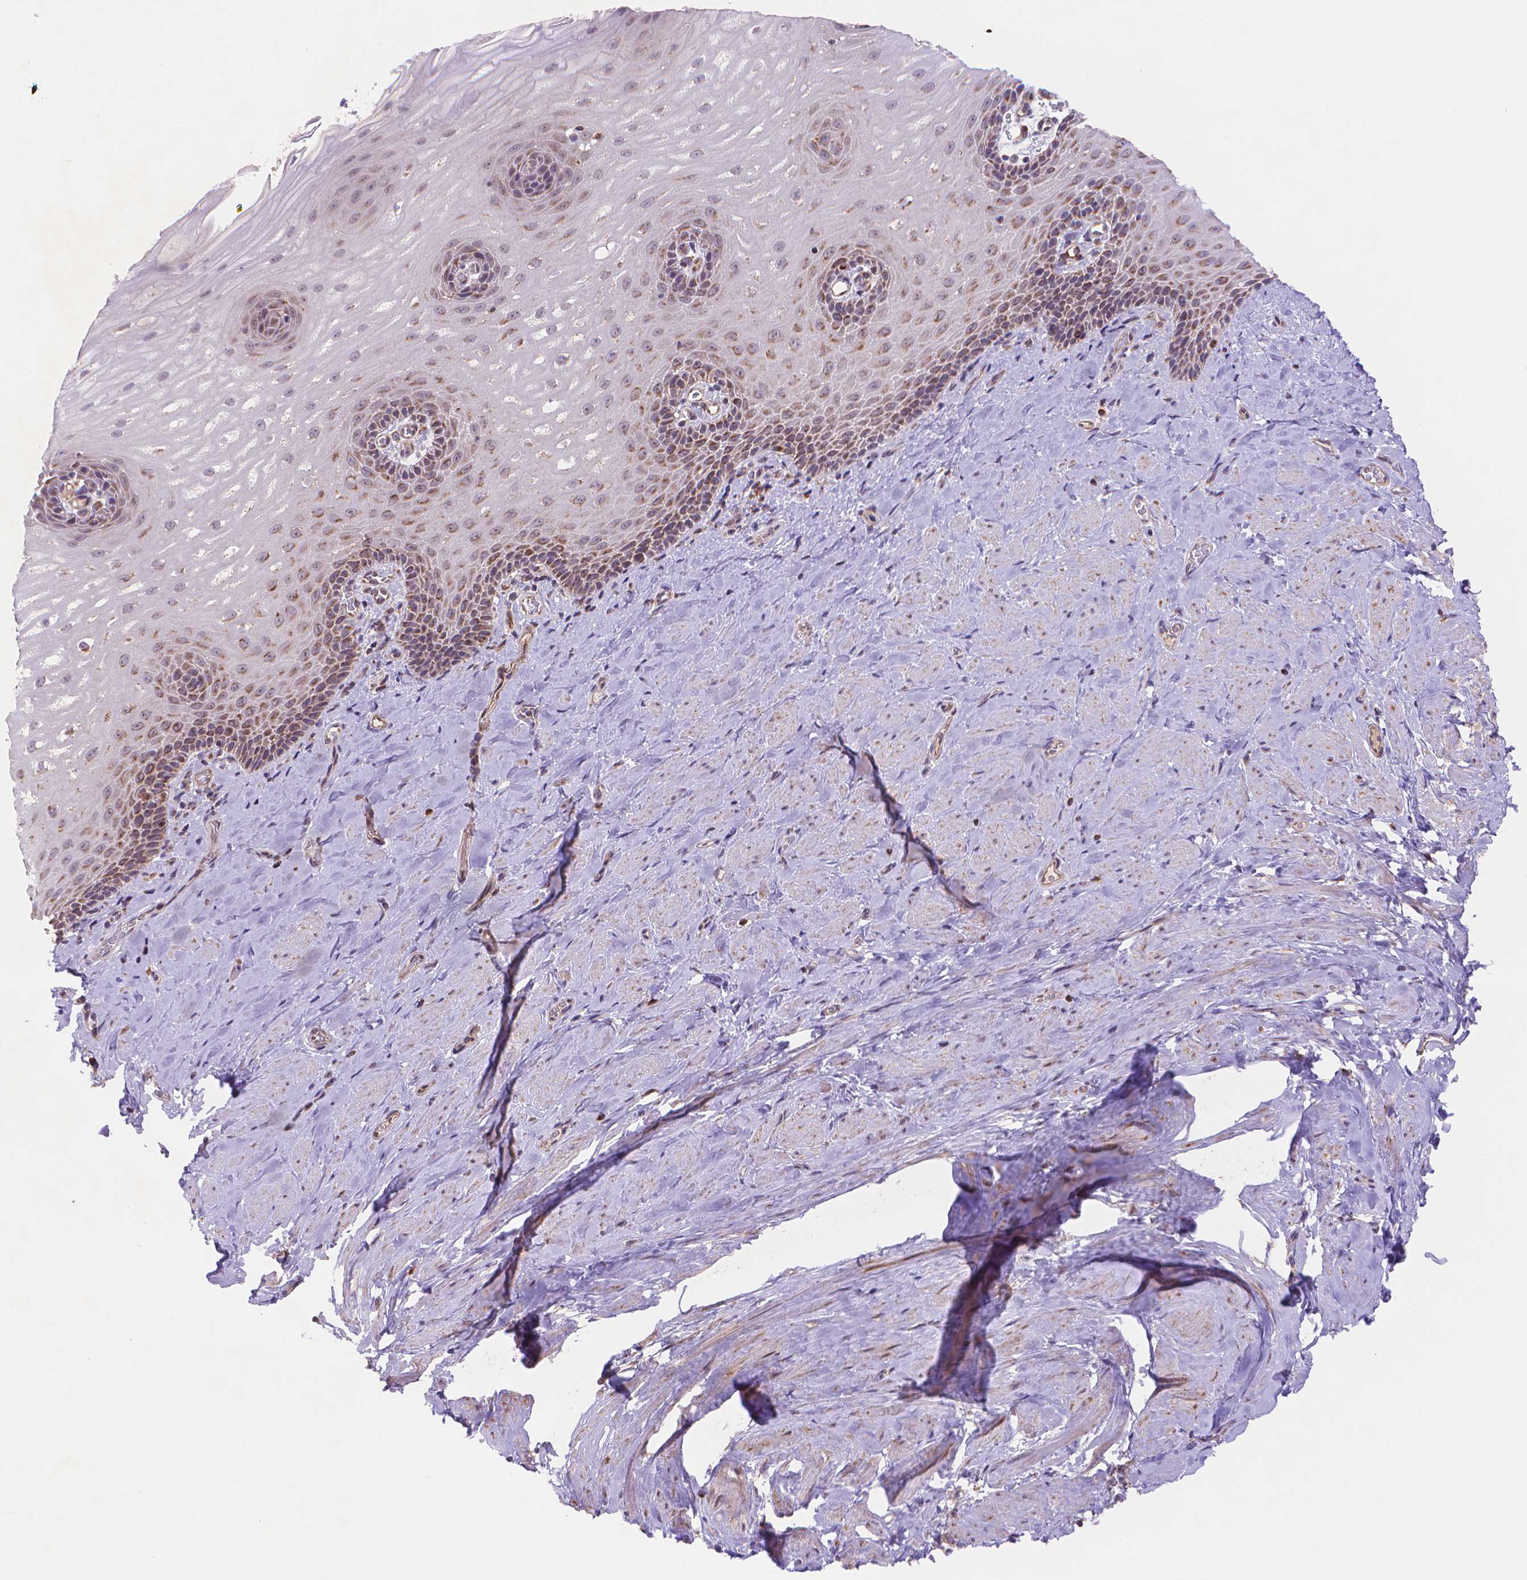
{"staining": {"intensity": "moderate", "quantity": "<25%", "location": "cytoplasmic/membranous"}, "tissue": "esophagus", "cell_type": "Squamous epithelial cells", "image_type": "normal", "snomed": [{"axis": "morphology", "description": "Normal tissue, NOS"}, {"axis": "topography", "description": "Esophagus"}], "caption": "Moderate cytoplasmic/membranous positivity for a protein is appreciated in approximately <25% of squamous epithelial cells of unremarkable esophagus using immunohistochemistry.", "gene": "CYYR1", "patient": {"sex": "male", "age": 64}}